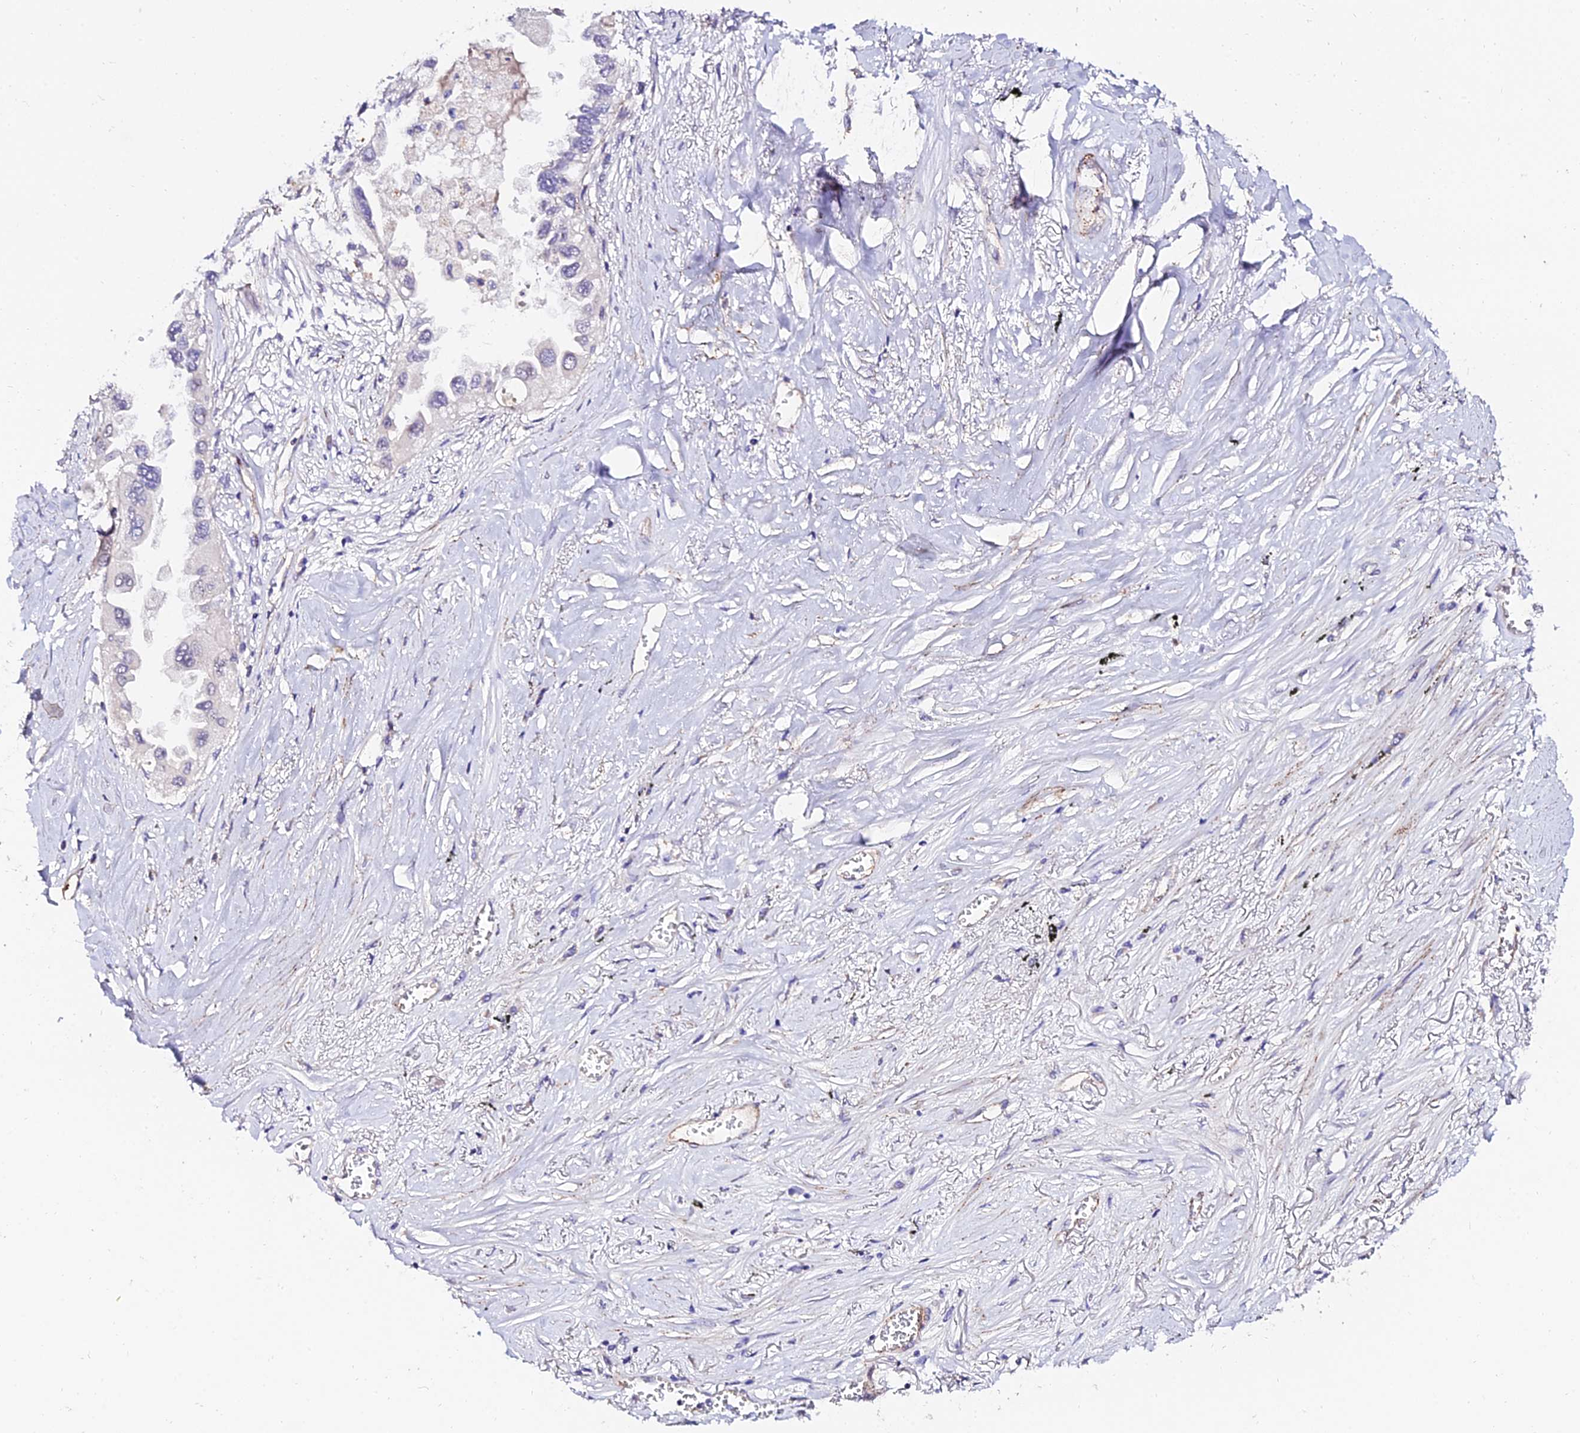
{"staining": {"intensity": "negative", "quantity": "none", "location": "none"}, "tissue": "lung cancer", "cell_type": "Tumor cells", "image_type": "cancer", "snomed": [{"axis": "morphology", "description": "Adenocarcinoma, NOS"}, {"axis": "topography", "description": "Lung"}], "caption": "A high-resolution image shows immunohistochemistry (IHC) staining of lung cancer, which demonstrates no significant positivity in tumor cells.", "gene": "ALDH3B2", "patient": {"sex": "female", "age": 76}}